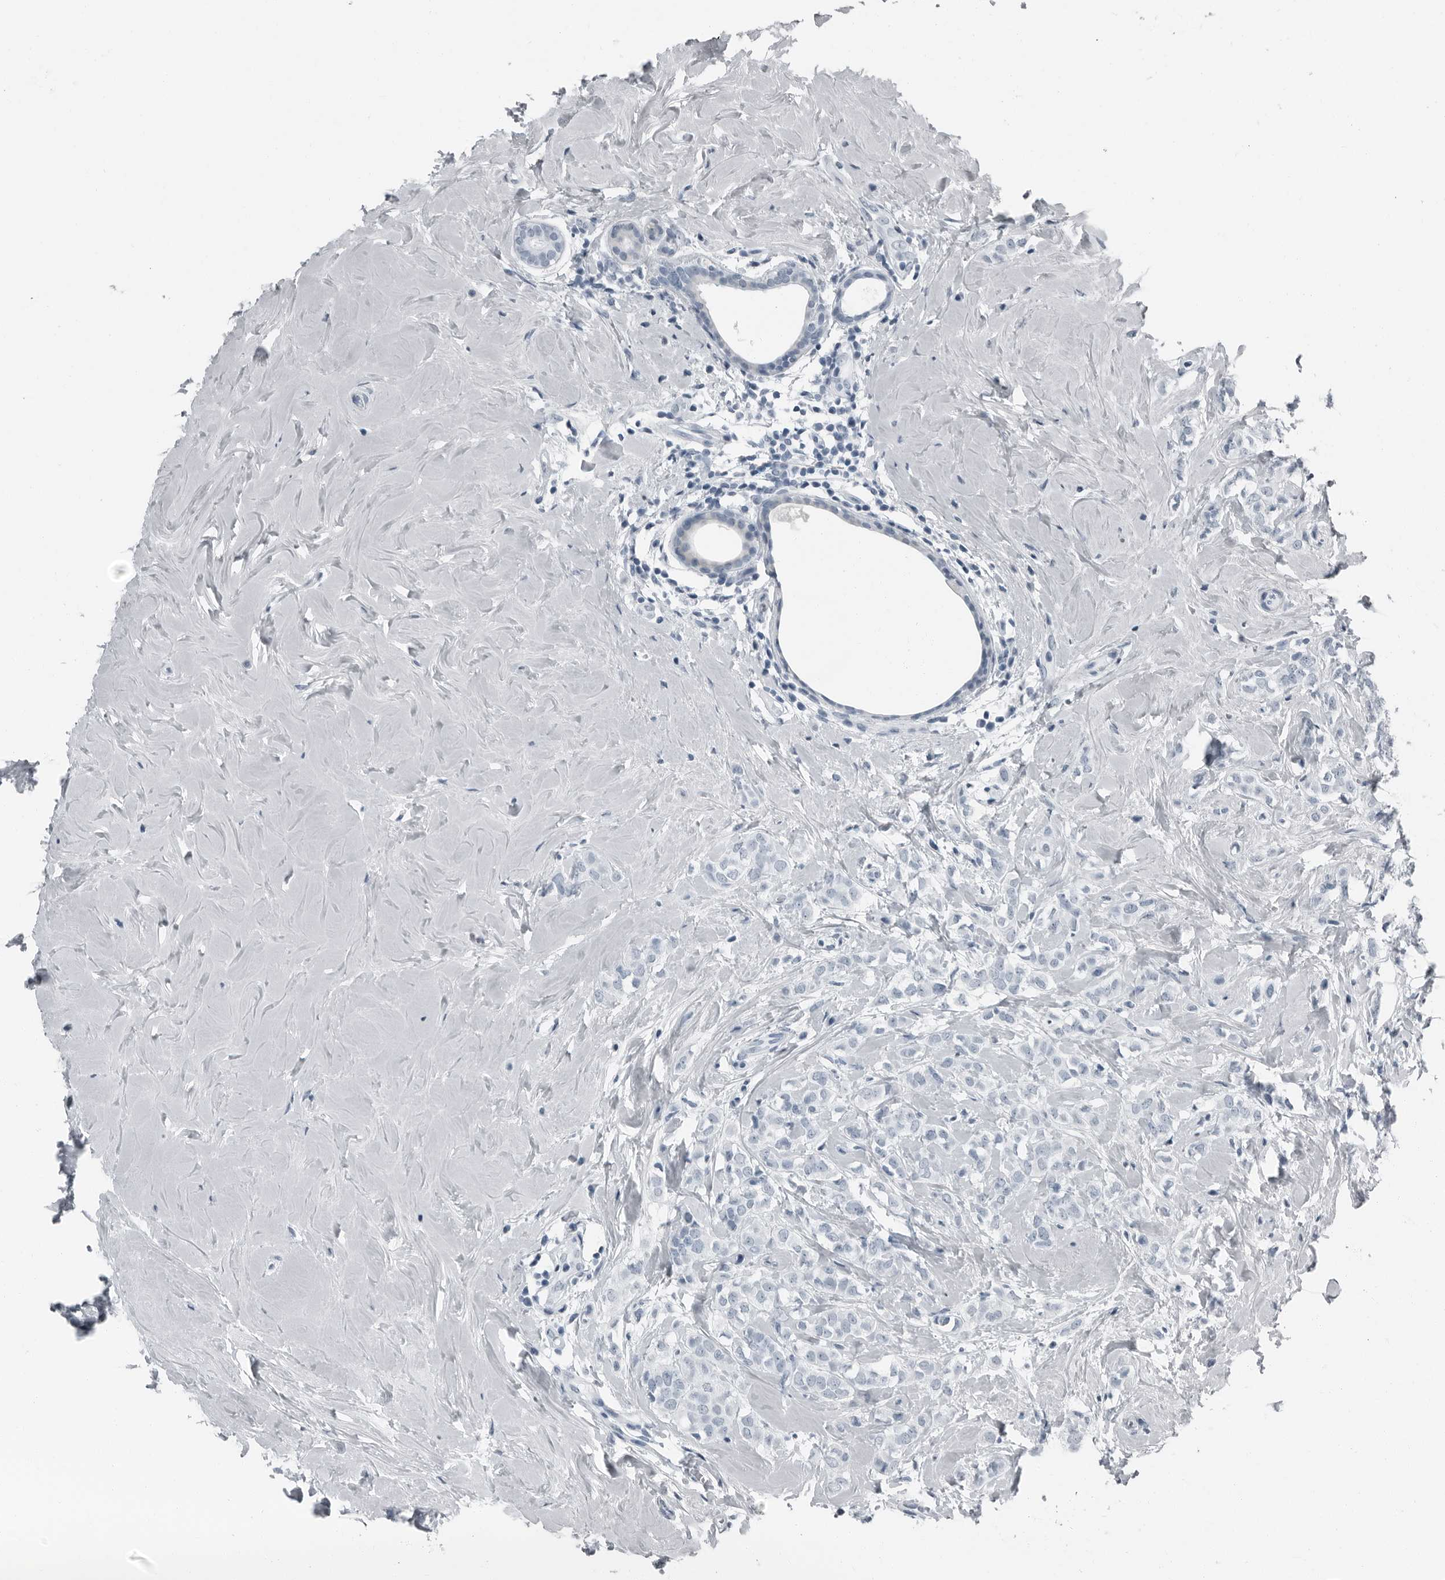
{"staining": {"intensity": "negative", "quantity": "none", "location": "none"}, "tissue": "breast cancer", "cell_type": "Tumor cells", "image_type": "cancer", "snomed": [{"axis": "morphology", "description": "Lobular carcinoma"}, {"axis": "topography", "description": "Breast"}], "caption": "The IHC histopathology image has no significant expression in tumor cells of breast lobular carcinoma tissue.", "gene": "PRSS1", "patient": {"sex": "female", "age": 47}}